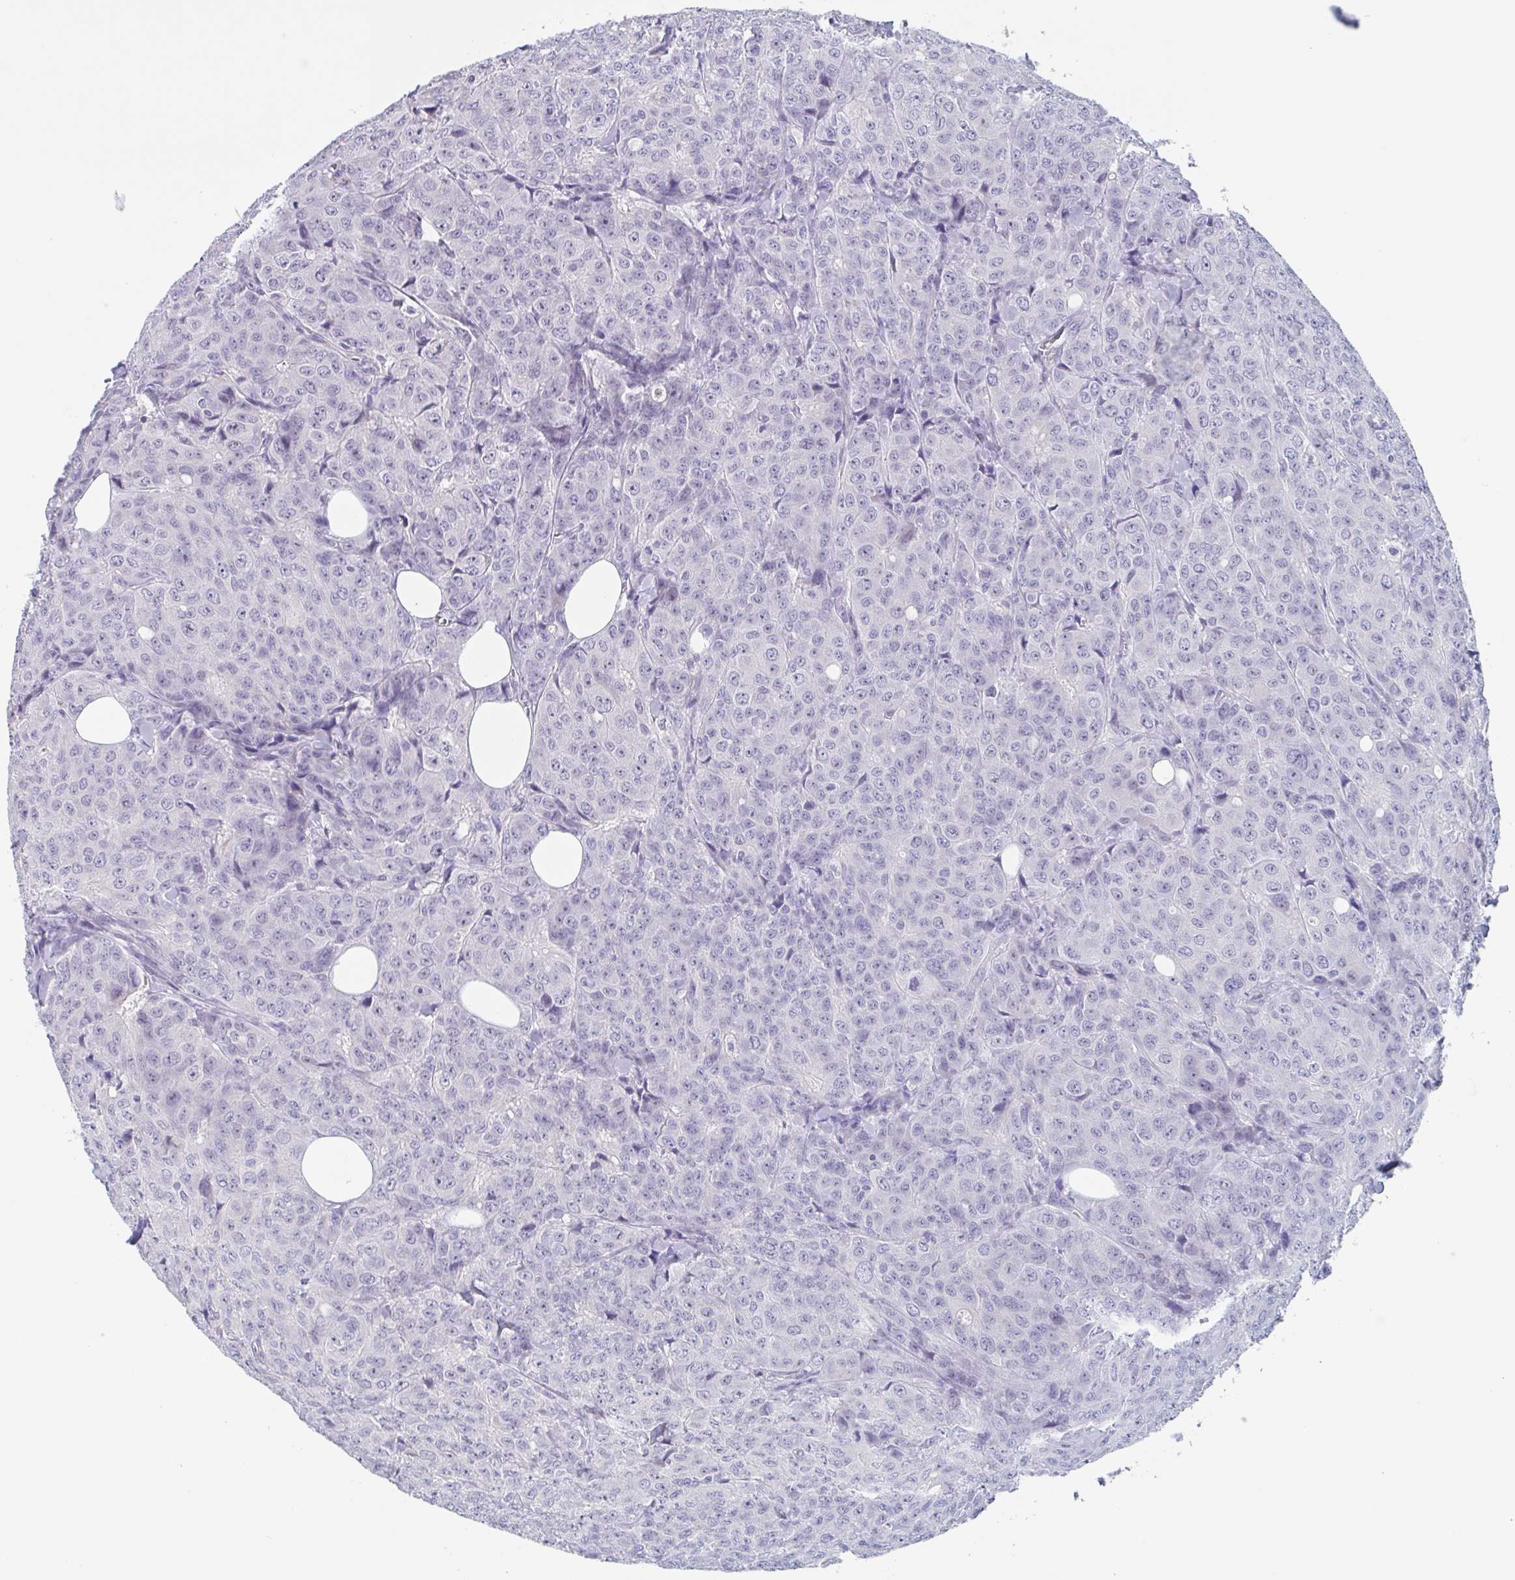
{"staining": {"intensity": "negative", "quantity": "none", "location": "none"}, "tissue": "breast cancer", "cell_type": "Tumor cells", "image_type": "cancer", "snomed": [{"axis": "morphology", "description": "Duct carcinoma"}, {"axis": "topography", "description": "Breast"}], "caption": "Immunohistochemistry (IHC) histopathology image of neoplastic tissue: human breast cancer (intraductal carcinoma) stained with DAB shows no significant protein positivity in tumor cells. (DAB (3,3'-diaminobenzidine) immunohistochemistry (IHC) visualized using brightfield microscopy, high magnification).", "gene": "NOXRED1", "patient": {"sex": "female", "age": 43}}